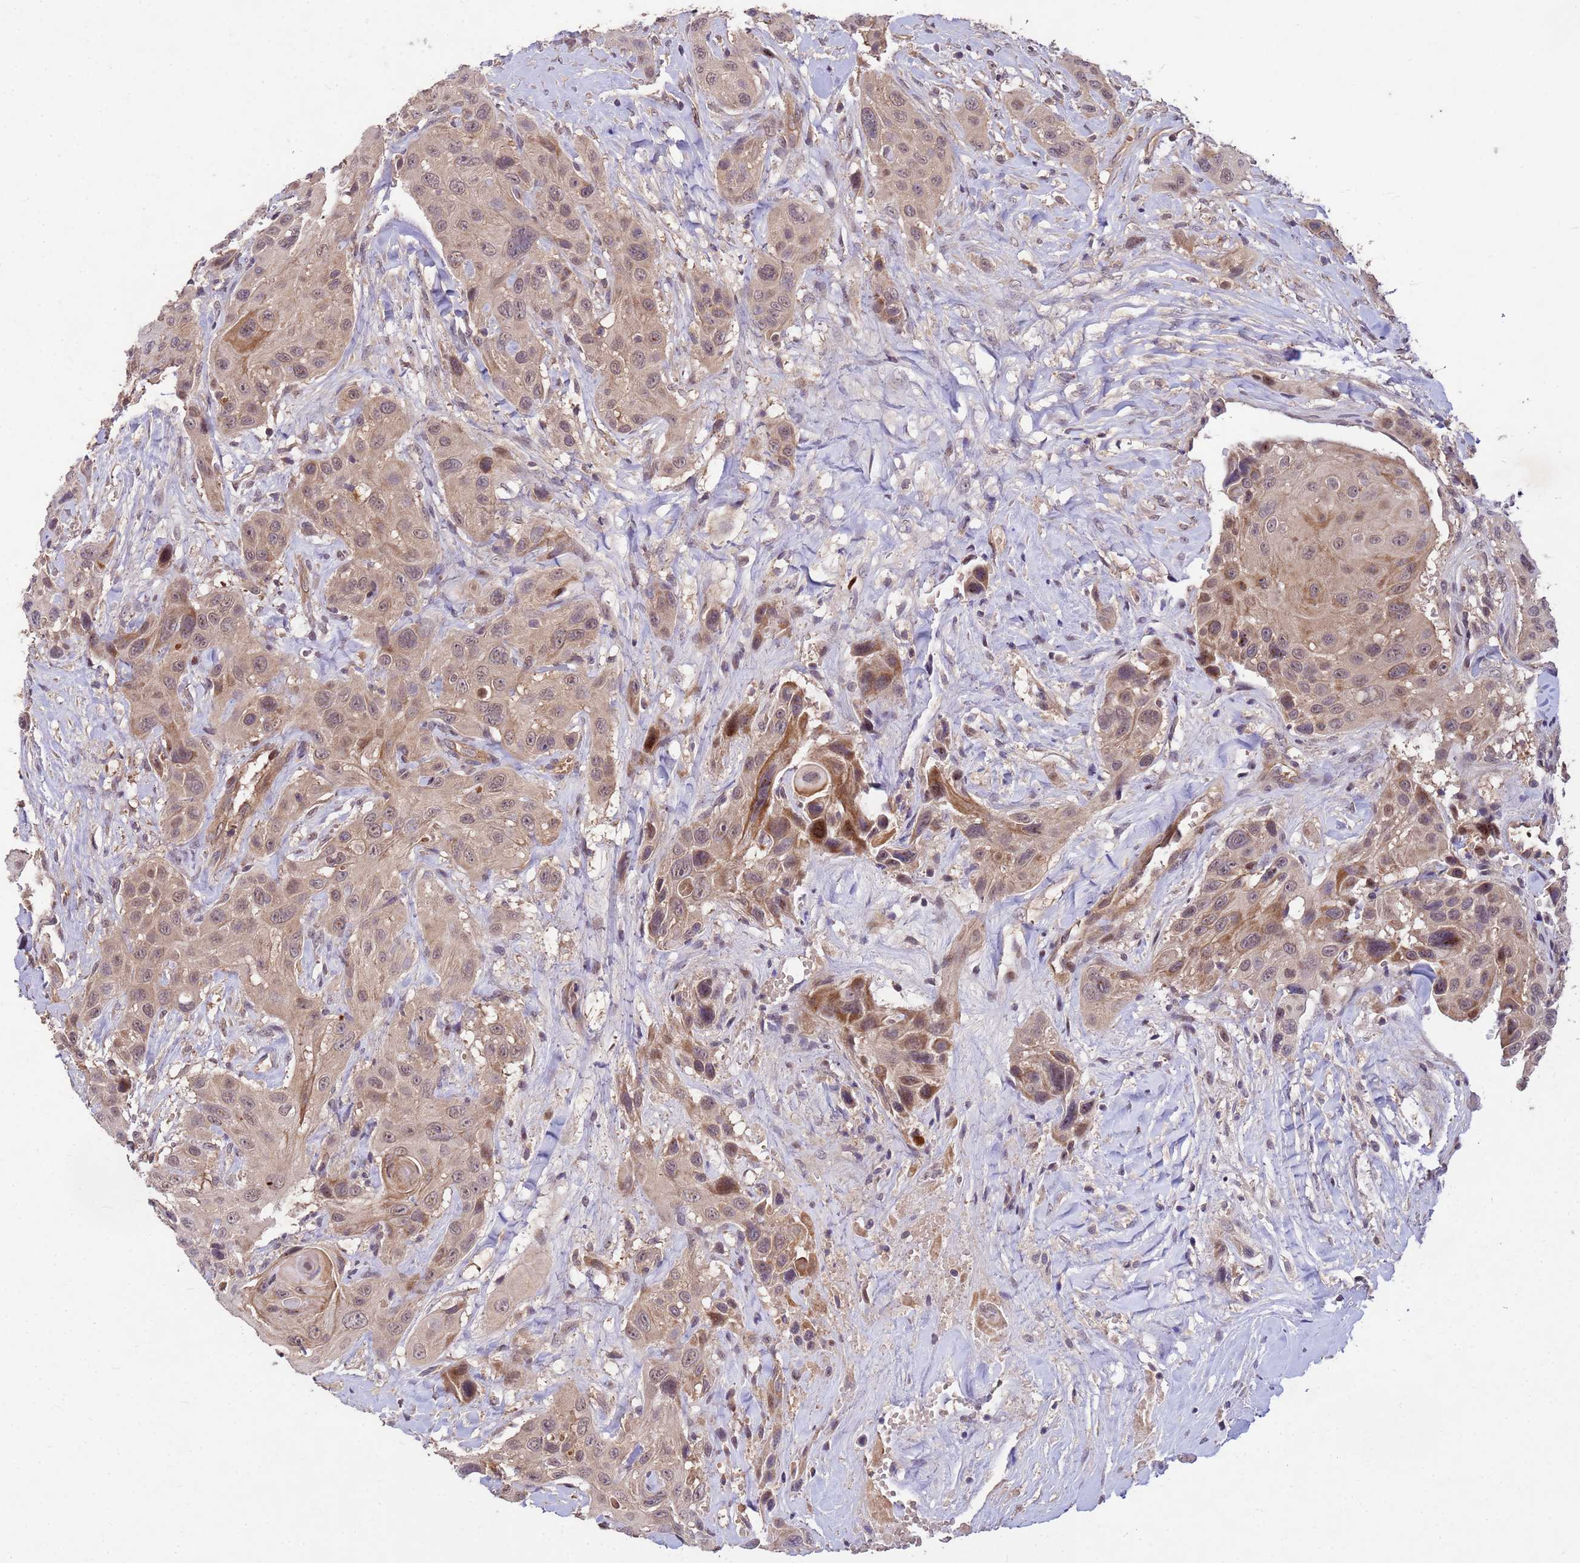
{"staining": {"intensity": "weak", "quantity": ">75%", "location": "cytoplasmic/membranous,nuclear"}, "tissue": "head and neck cancer", "cell_type": "Tumor cells", "image_type": "cancer", "snomed": [{"axis": "morphology", "description": "Squamous cell carcinoma, NOS"}, {"axis": "topography", "description": "Head-Neck"}], "caption": "A micrograph of human head and neck squamous cell carcinoma stained for a protein displays weak cytoplasmic/membranous and nuclear brown staining in tumor cells.", "gene": "PPP2CB", "patient": {"sex": "male", "age": 81}}